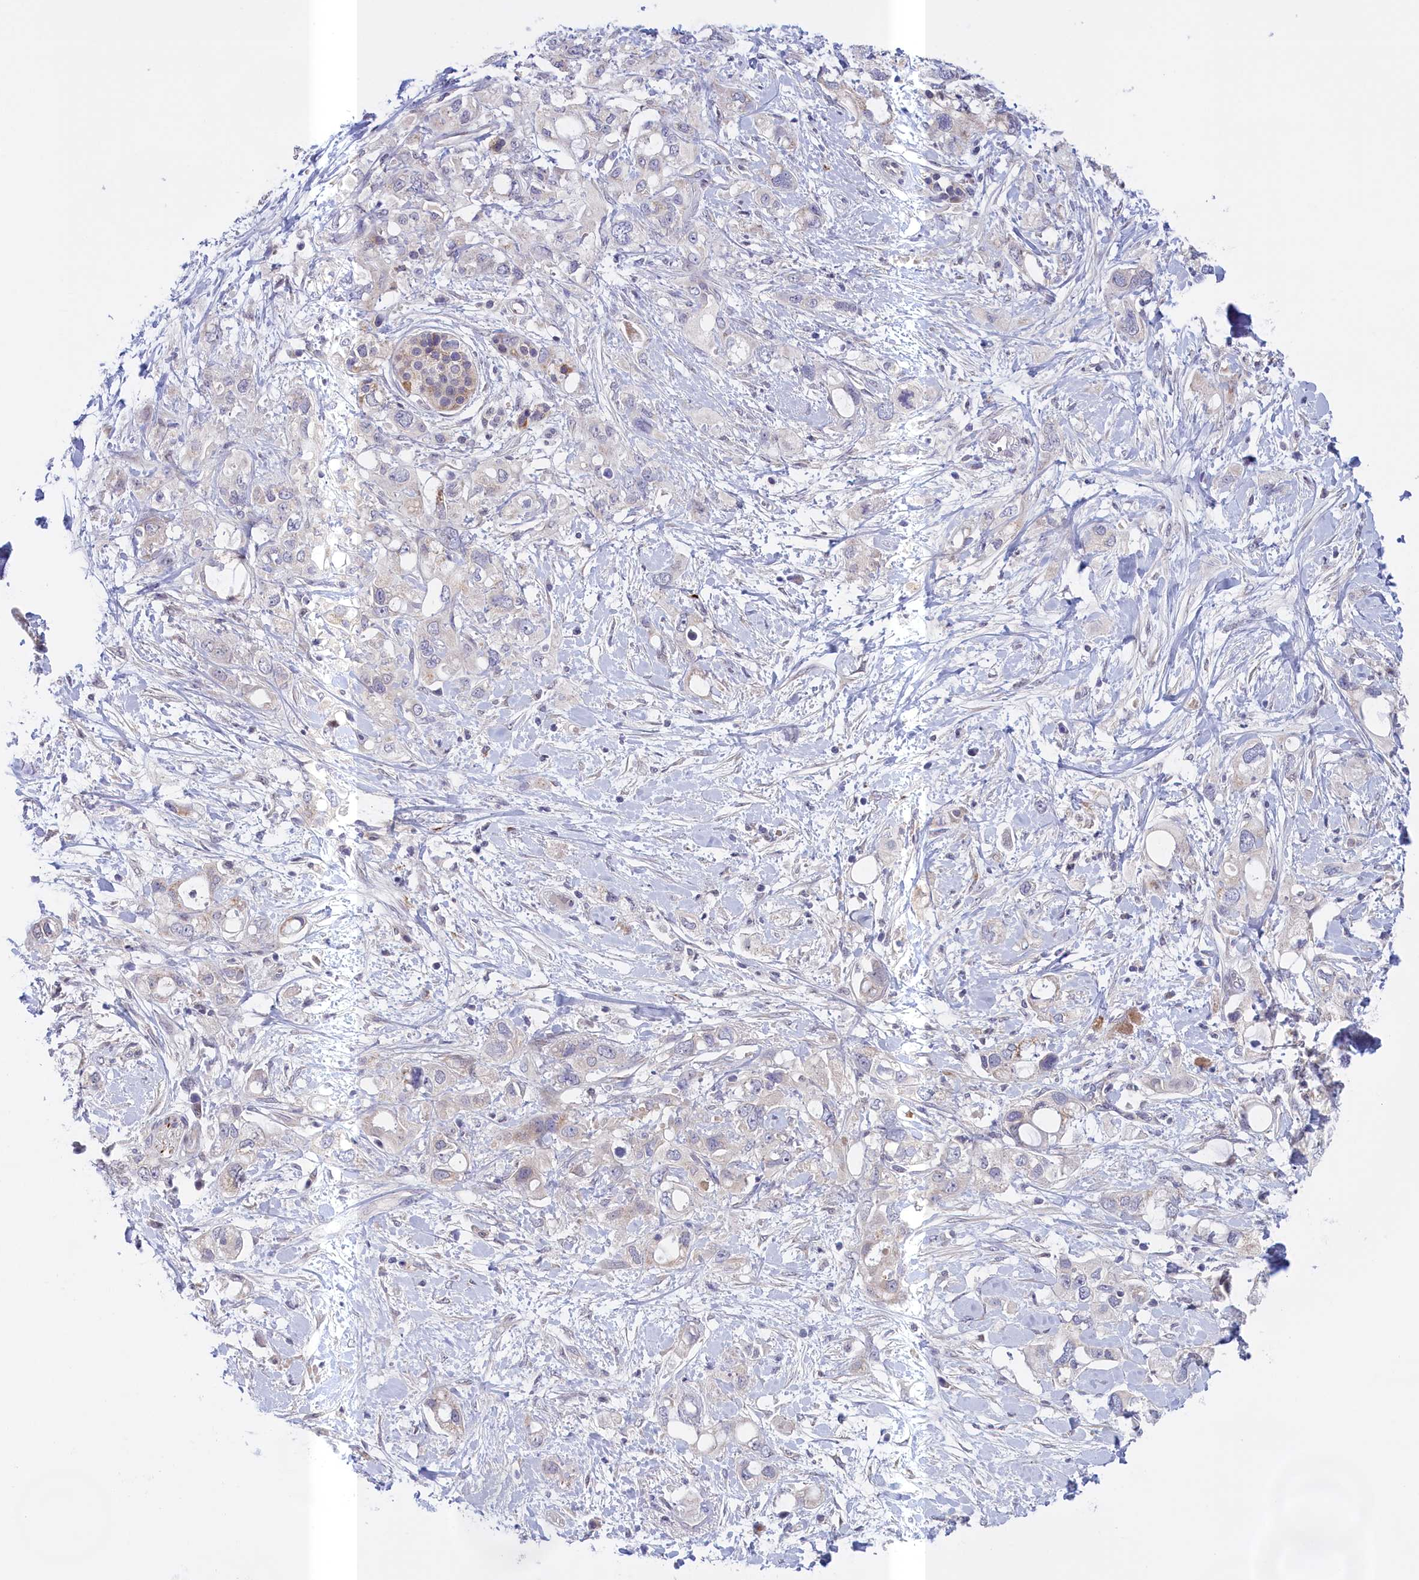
{"staining": {"intensity": "negative", "quantity": "none", "location": "none"}, "tissue": "pancreatic cancer", "cell_type": "Tumor cells", "image_type": "cancer", "snomed": [{"axis": "morphology", "description": "Adenocarcinoma, NOS"}, {"axis": "topography", "description": "Pancreas"}], "caption": "IHC histopathology image of human adenocarcinoma (pancreatic) stained for a protein (brown), which displays no positivity in tumor cells. (Immunohistochemistry, brightfield microscopy, high magnification).", "gene": "IGFALS", "patient": {"sex": "female", "age": 56}}